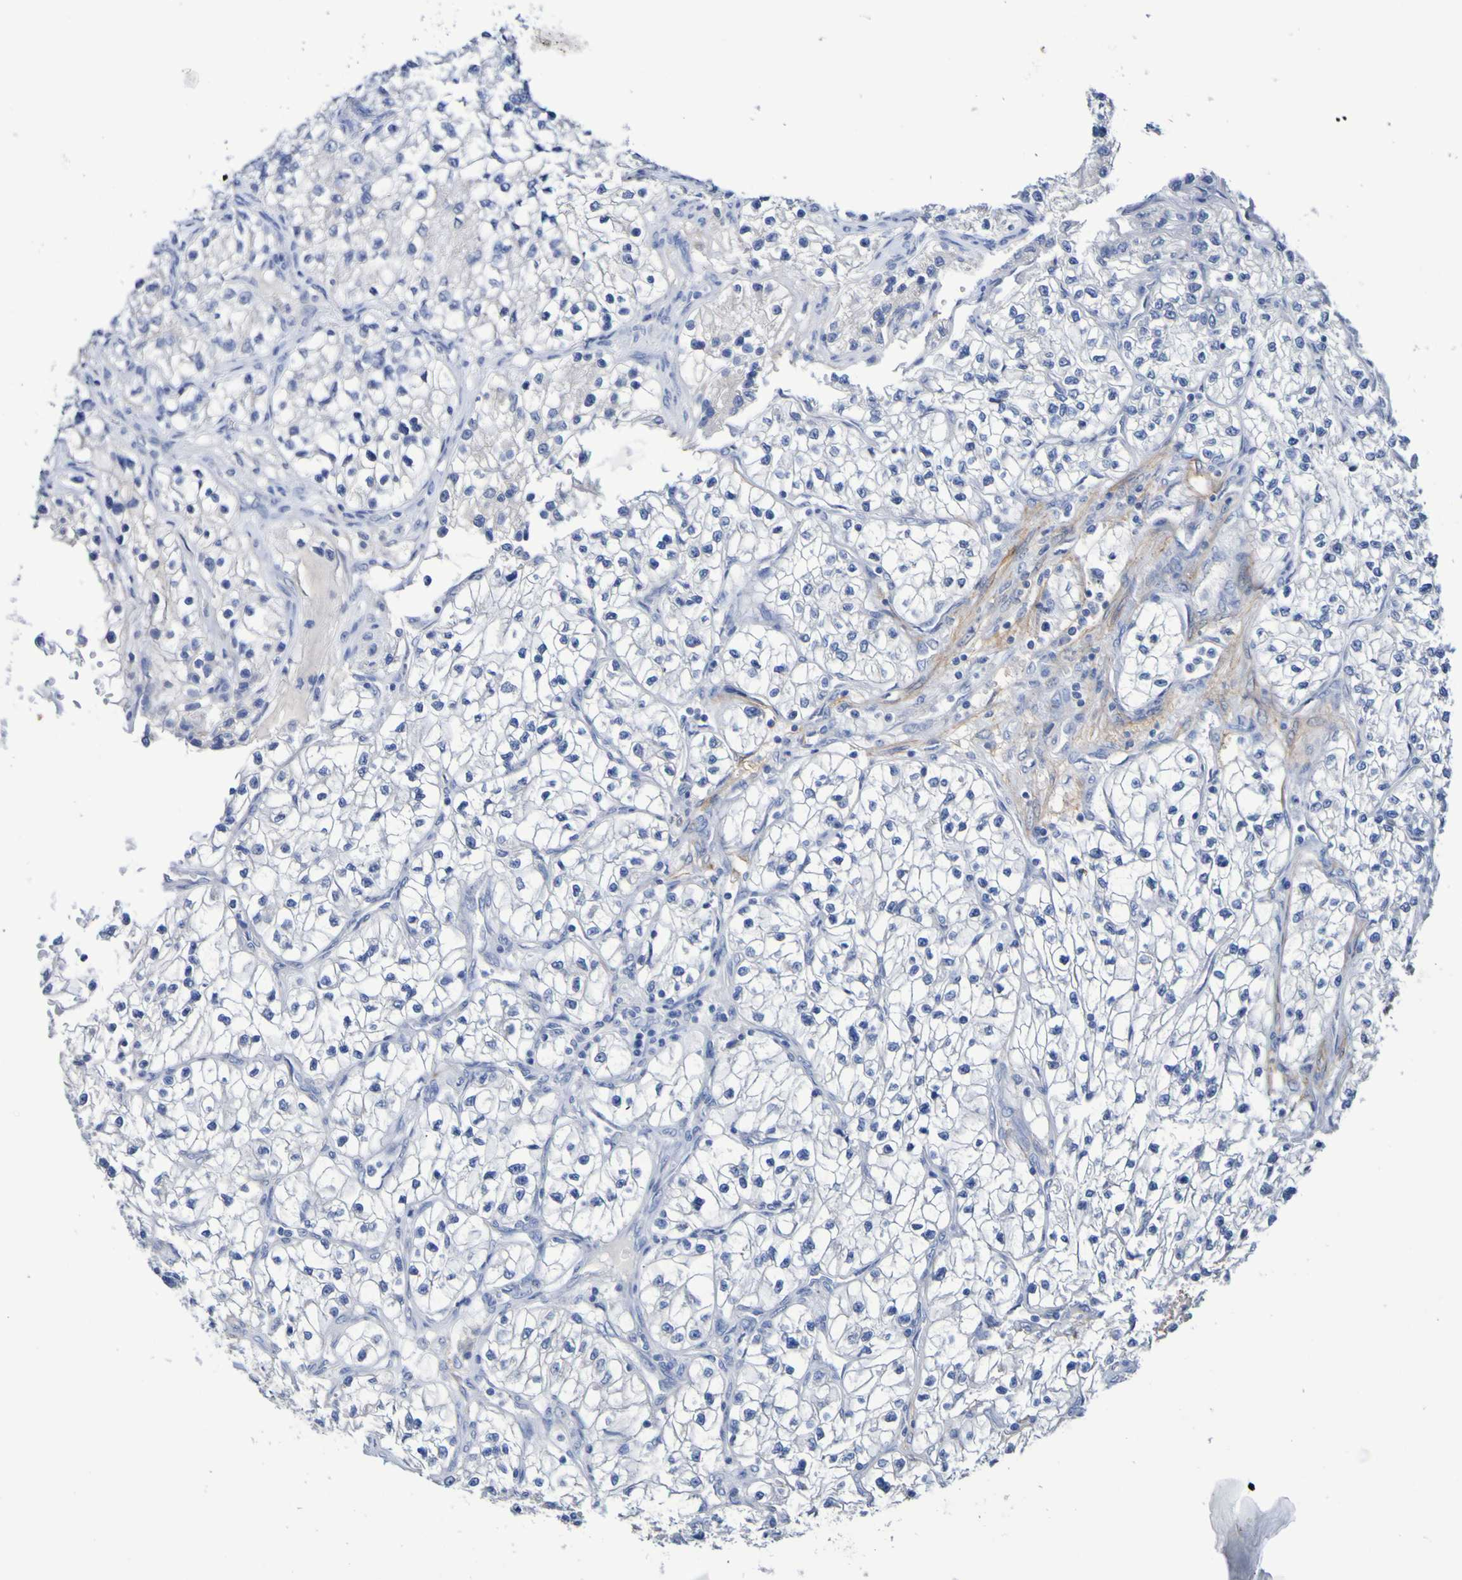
{"staining": {"intensity": "negative", "quantity": "none", "location": "none"}, "tissue": "renal cancer", "cell_type": "Tumor cells", "image_type": "cancer", "snomed": [{"axis": "morphology", "description": "Adenocarcinoma, NOS"}, {"axis": "topography", "description": "Kidney"}], "caption": "DAB (3,3'-diaminobenzidine) immunohistochemical staining of renal cancer (adenocarcinoma) displays no significant expression in tumor cells.", "gene": "SGCB", "patient": {"sex": "female", "age": 57}}